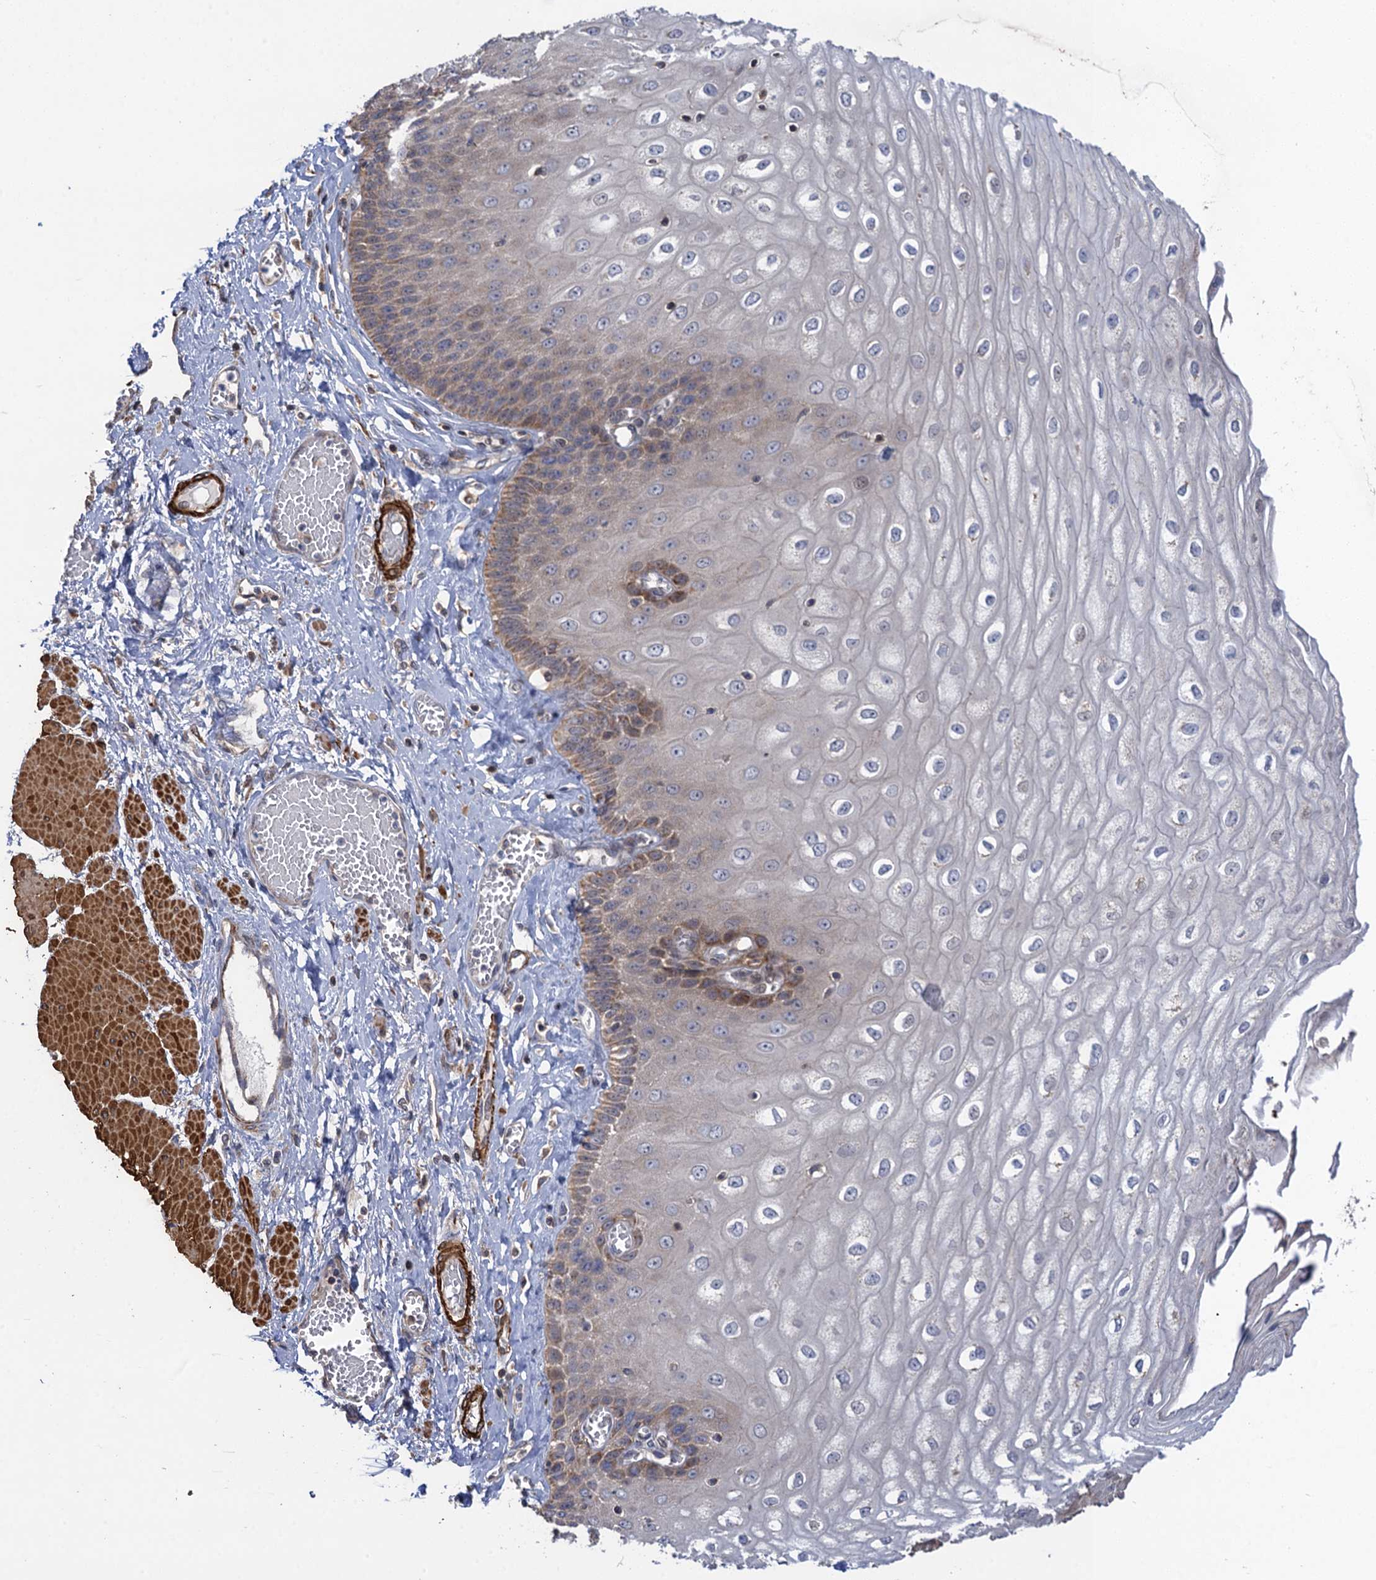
{"staining": {"intensity": "moderate", "quantity": "<25%", "location": "cytoplasmic/membranous"}, "tissue": "esophagus", "cell_type": "Squamous epithelial cells", "image_type": "normal", "snomed": [{"axis": "morphology", "description": "Normal tissue, NOS"}, {"axis": "topography", "description": "Esophagus"}], "caption": "Squamous epithelial cells exhibit low levels of moderate cytoplasmic/membranous expression in approximately <25% of cells in normal human esophagus. Using DAB (3,3'-diaminobenzidine) (brown) and hematoxylin (blue) stains, captured at high magnification using brightfield microscopy.", "gene": "WDR88", "patient": {"sex": "male", "age": 60}}